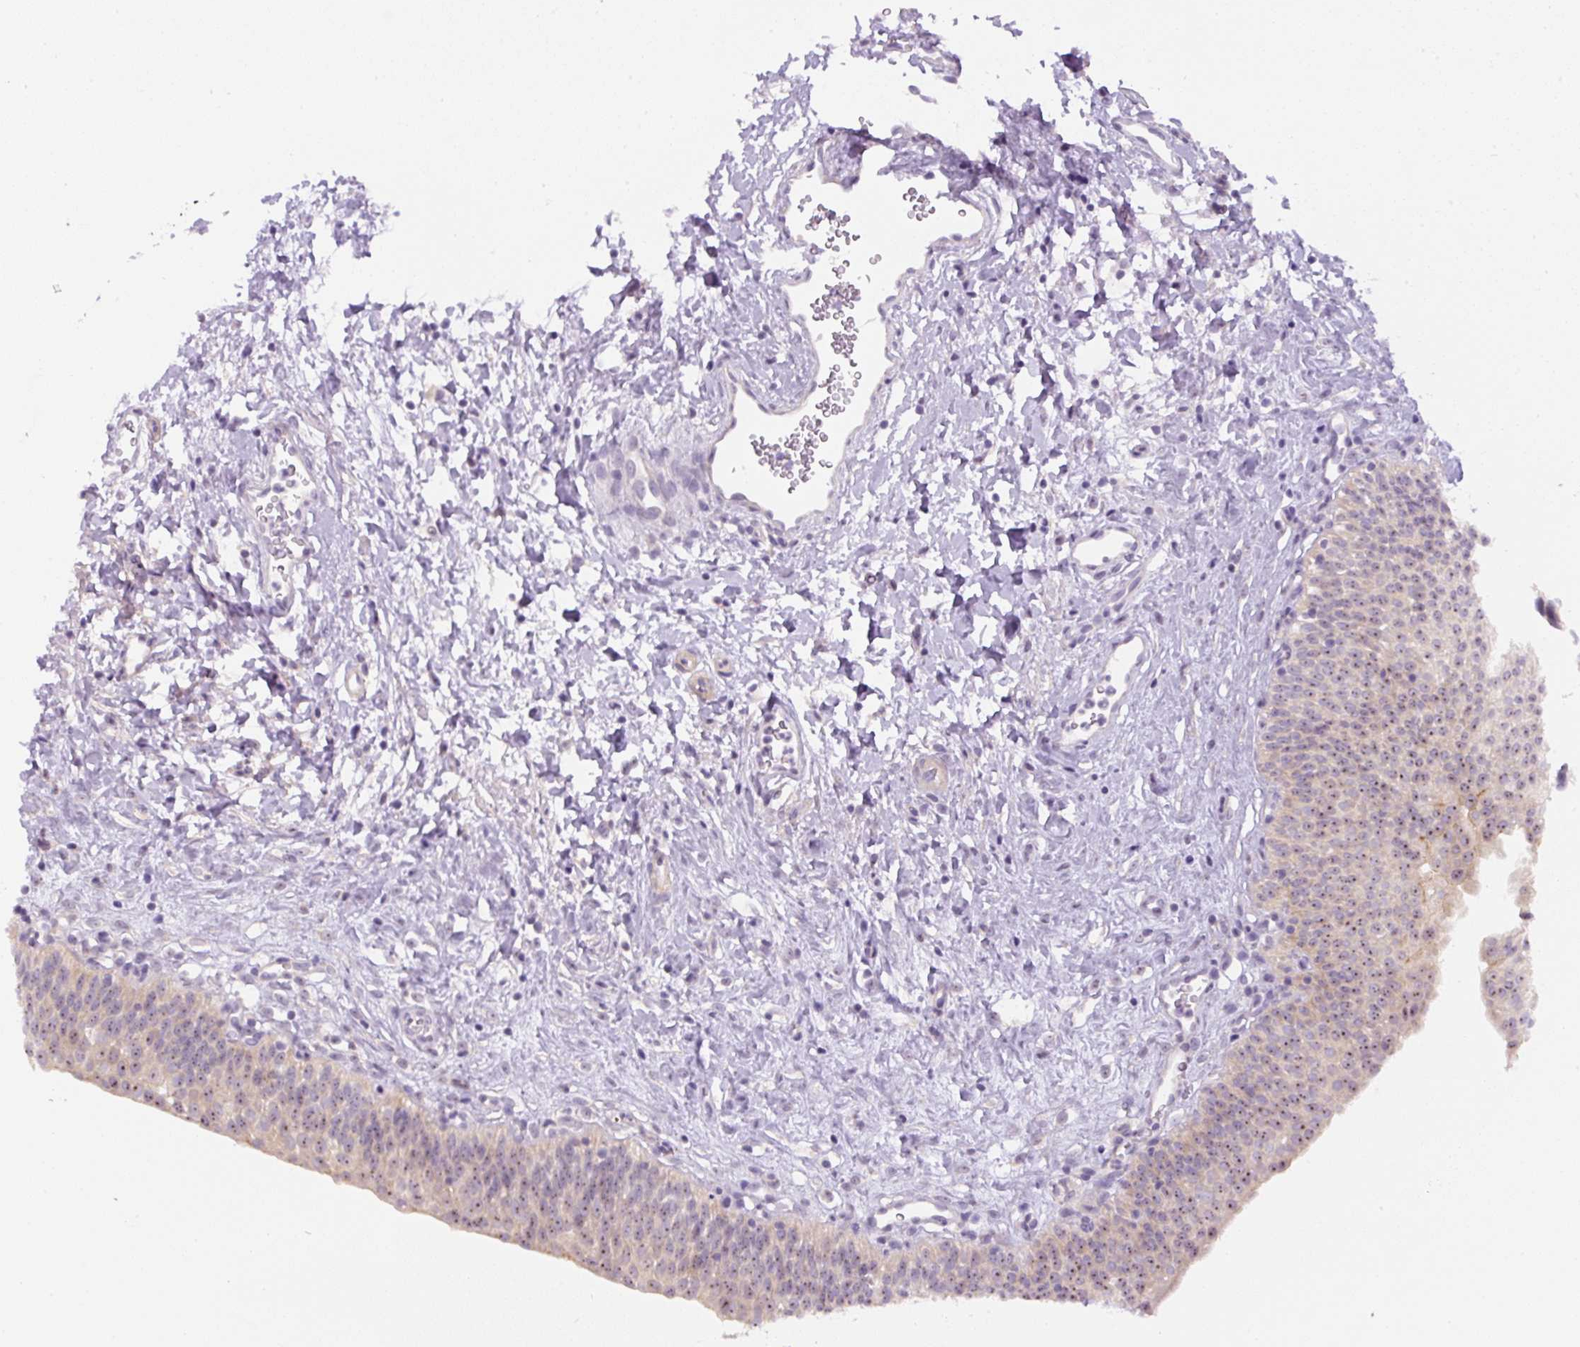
{"staining": {"intensity": "weak", "quantity": "25%-75%", "location": "cytoplasmic/membranous,nuclear"}, "tissue": "urinary bladder", "cell_type": "Urothelial cells", "image_type": "normal", "snomed": [{"axis": "morphology", "description": "Normal tissue, NOS"}, {"axis": "topography", "description": "Urinary bladder"}], "caption": "Immunohistochemical staining of normal urinary bladder exhibits low levels of weak cytoplasmic/membranous,nuclear expression in approximately 25%-75% of urothelial cells.", "gene": "TMEM151B", "patient": {"sex": "male", "age": 51}}